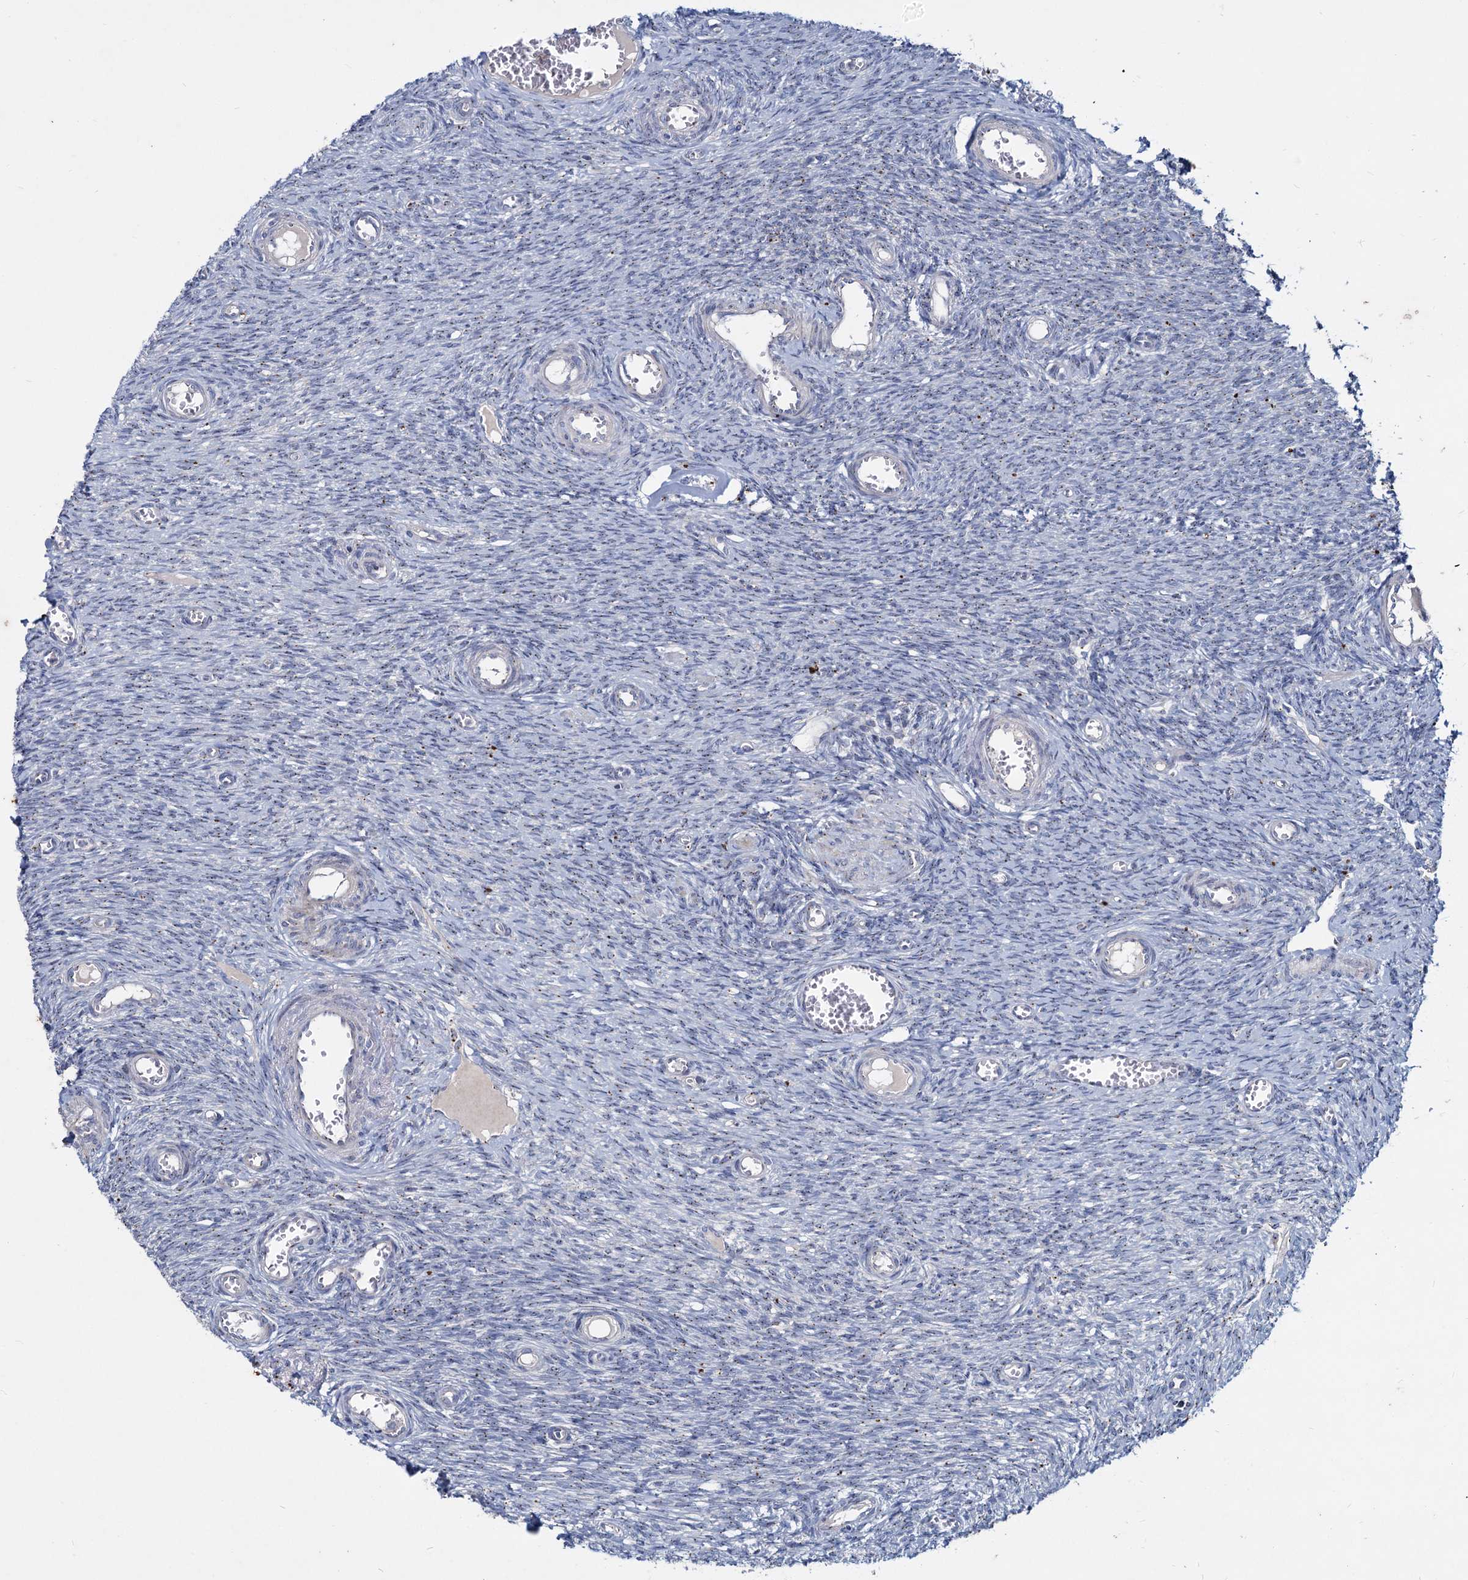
{"staining": {"intensity": "negative", "quantity": "none", "location": "none"}, "tissue": "ovary", "cell_type": "Ovarian stroma cells", "image_type": "normal", "snomed": [{"axis": "morphology", "description": "Normal tissue, NOS"}, {"axis": "topography", "description": "Ovary"}], "caption": "Histopathology image shows no protein staining in ovarian stroma cells of unremarkable ovary. (Immunohistochemistry (ihc), brightfield microscopy, high magnification).", "gene": "AGBL4", "patient": {"sex": "female", "age": 44}}